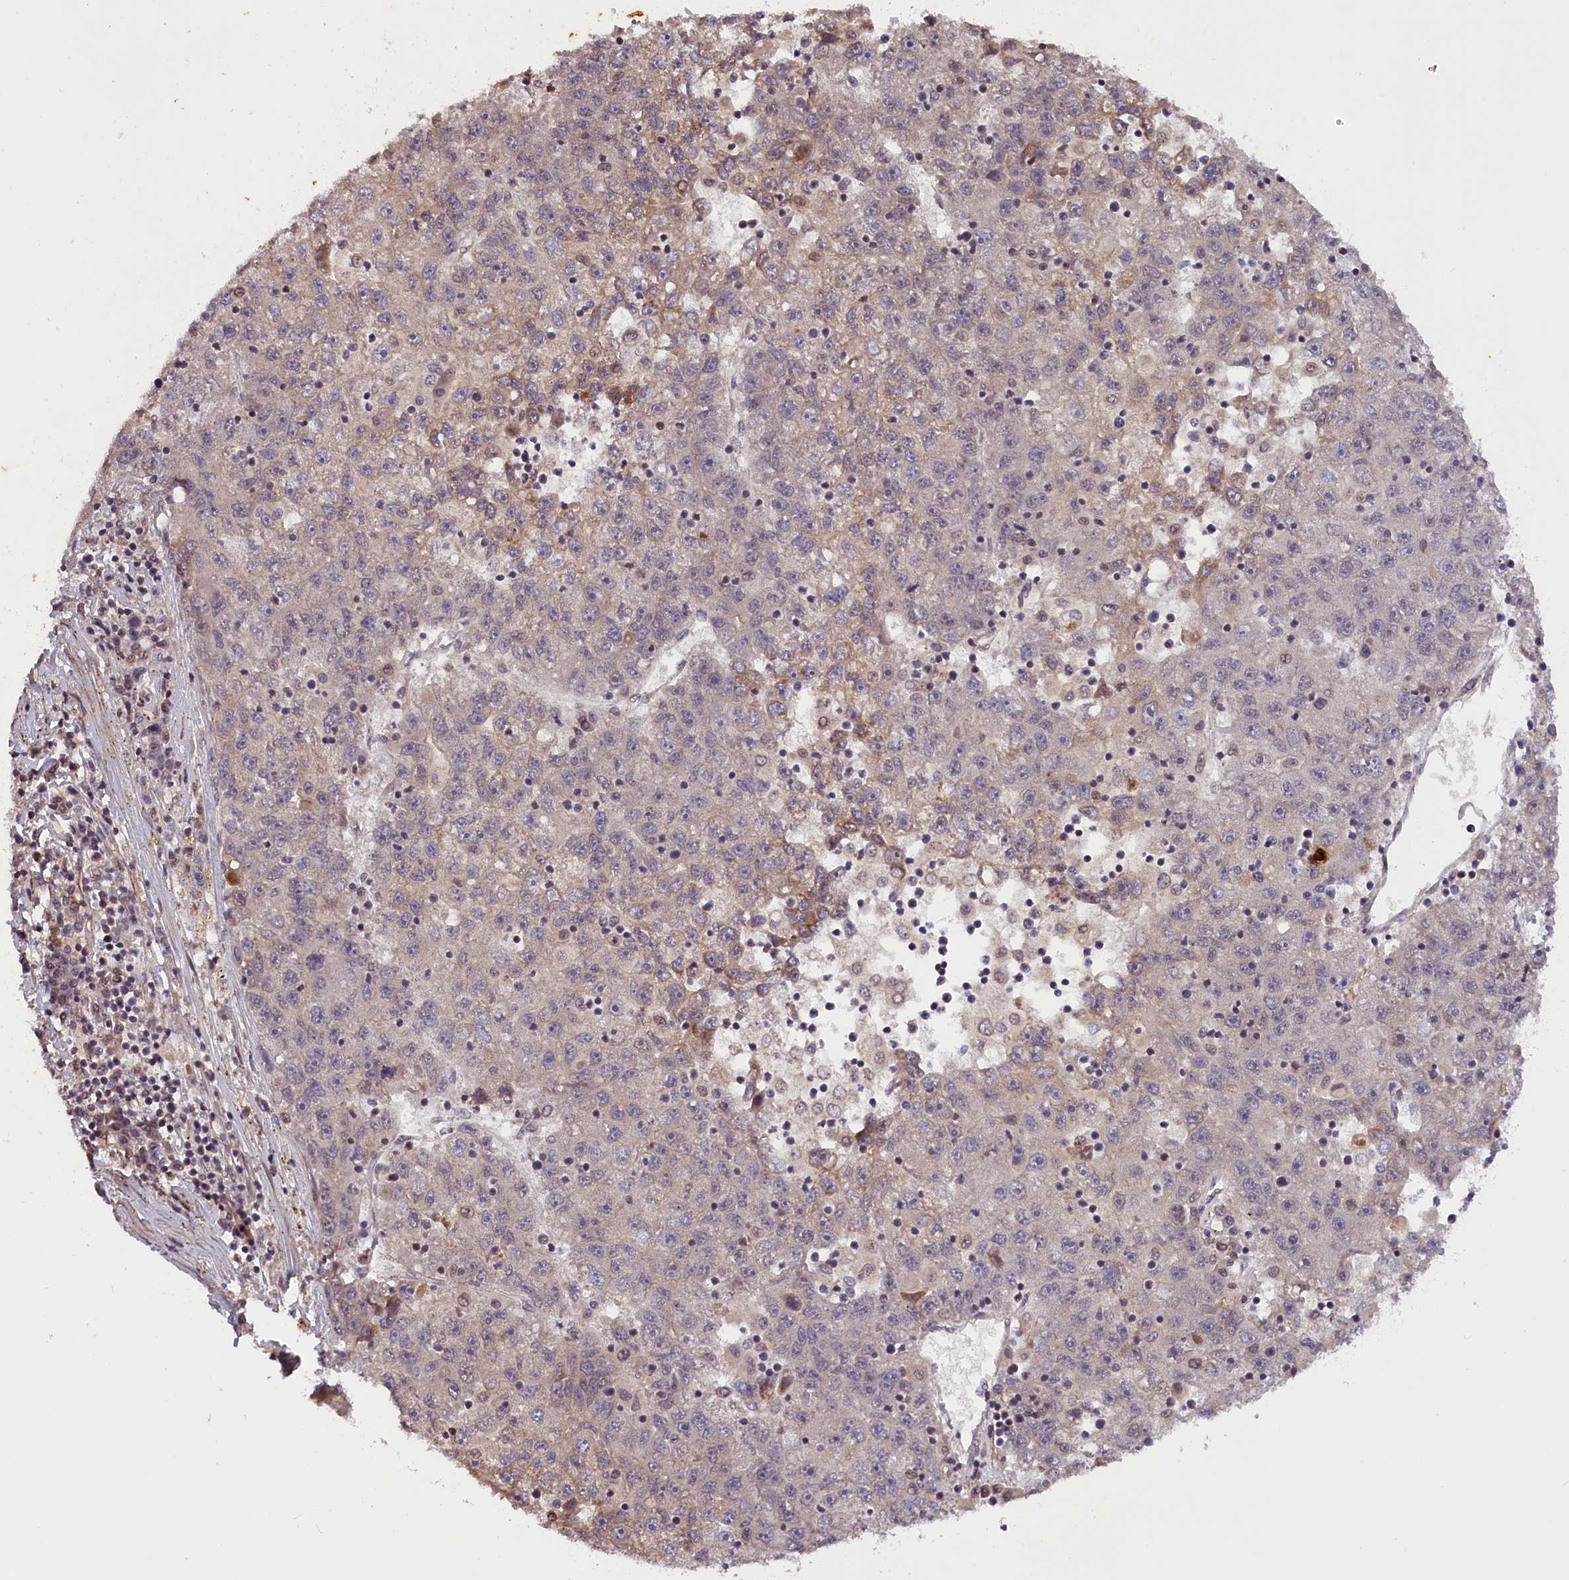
{"staining": {"intensity": "weak", "quantity": "<25%", "location": "cytoplasmic/membranous"}, "tissue": "liver cancer", "cell_type": "Tumor cells", "image_type": "cancer", "snomed": [{"axis": "morphology", "description": "Carcinoma, Hepatocellular, NOS"}, {"axis": "topography", "description": "Liver"}], "caption": "Immunohistochemistry (IHC) micrograph of neoplastic tissue: liver cancer (hepatocellular carcinoma) stained with DAB displays no significant protein expression in tumor cells.", "gene": "ZNF480", "patient": {"sex": "male", "age": 49}}